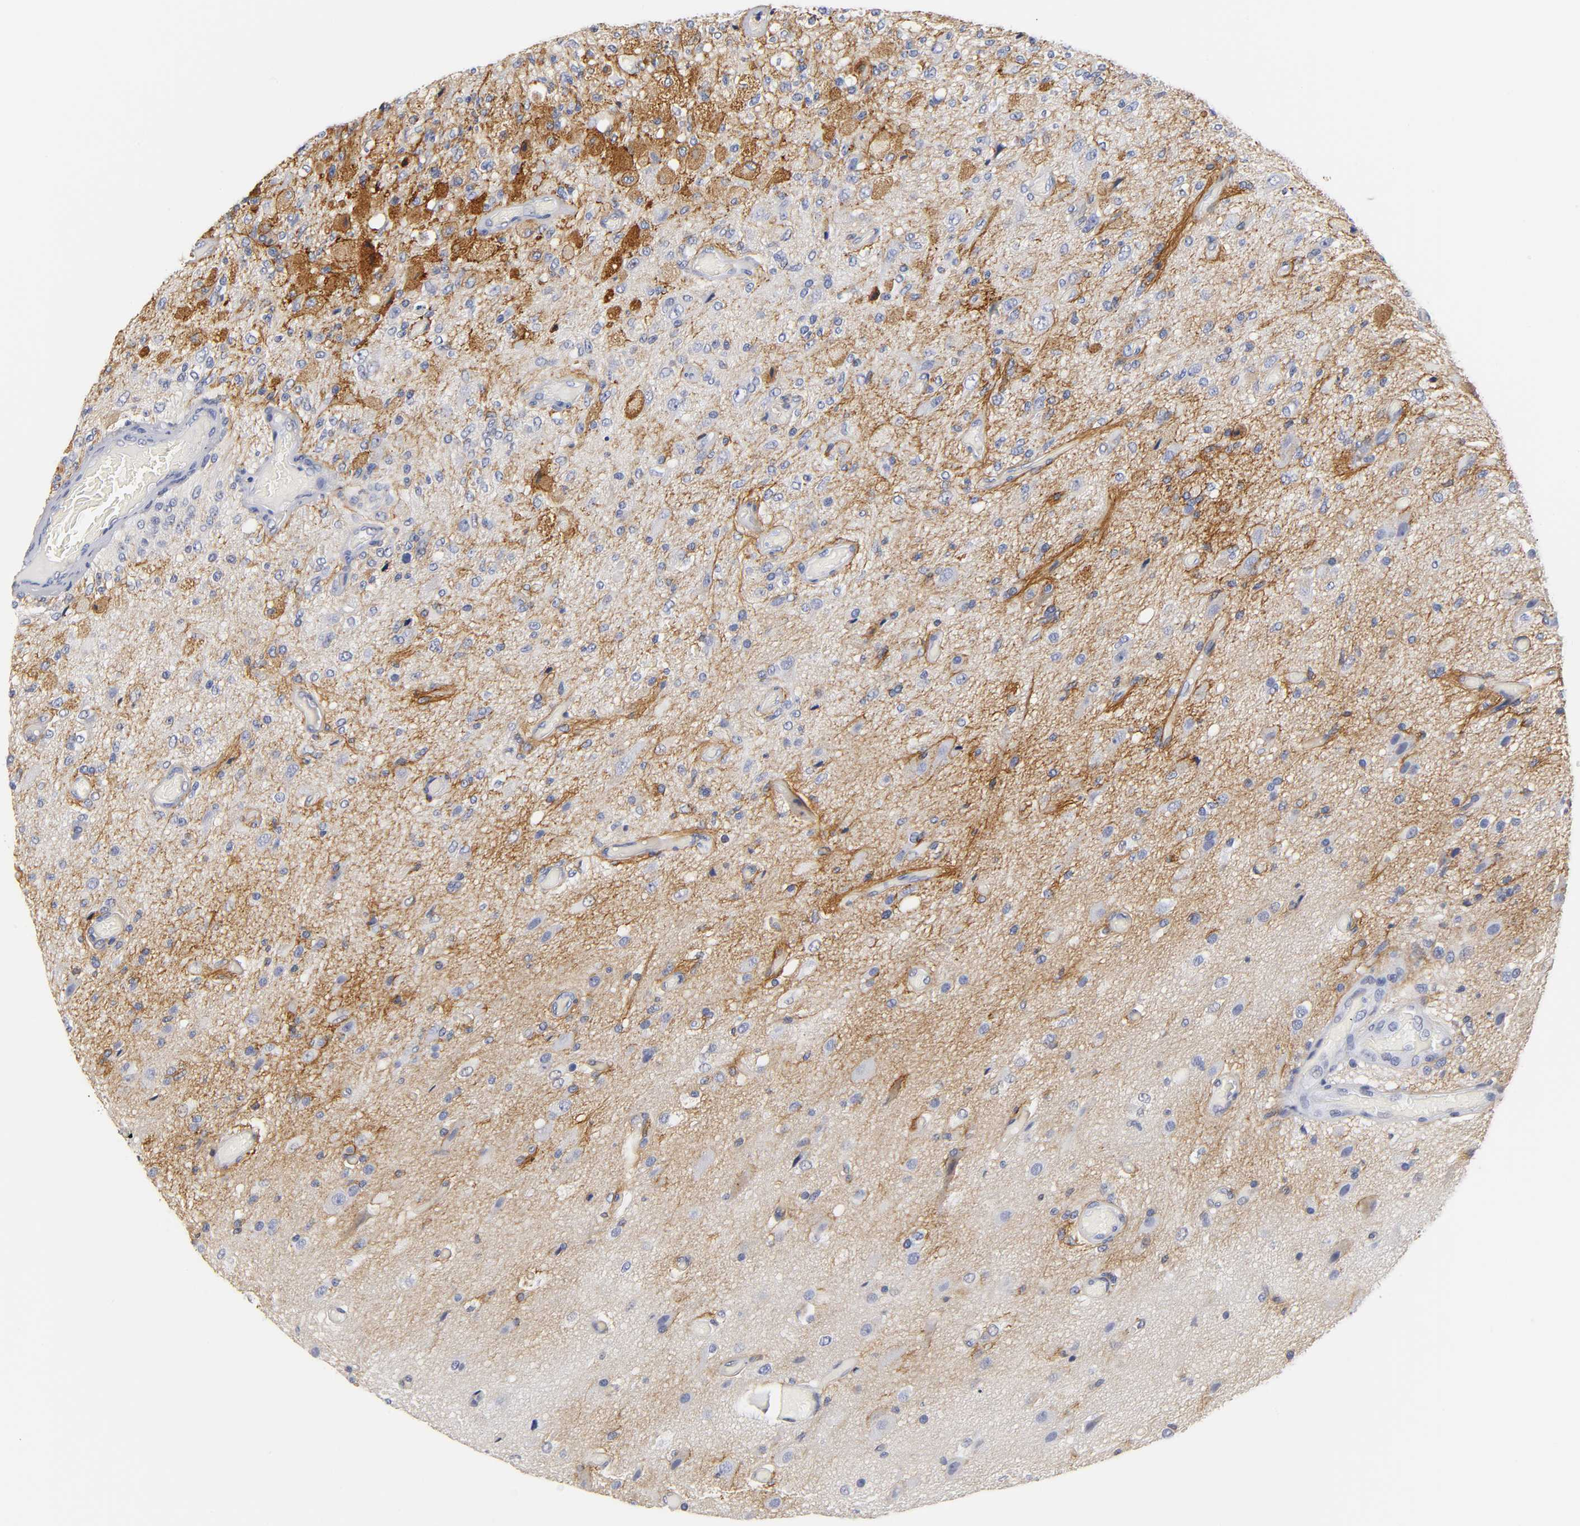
{"staining": {"intensity": "moderate", "quantity": "25%-75%", "location": "cytoplasmic/membranous"}, "tissue": "glioma", "cell_type": "Tumor cells", "image_type": "cancer", "snomed": [{"axis": "morphology", "description": "Normal tissue, NOS"}, {"axis": "morphology", "description": "Glioma, malignant, High grade"}, {"axis": "topography", "description": "Cerebral cortex"}], "caption": "About 25%-75% of tumor cells in human glioma demonstrate moderate cytoplasmic/membranous protein expression as visualized by brown immunohistochemical staining.", "gene": "ICAM1", "patient": {"sex": "male", "age": 77}}